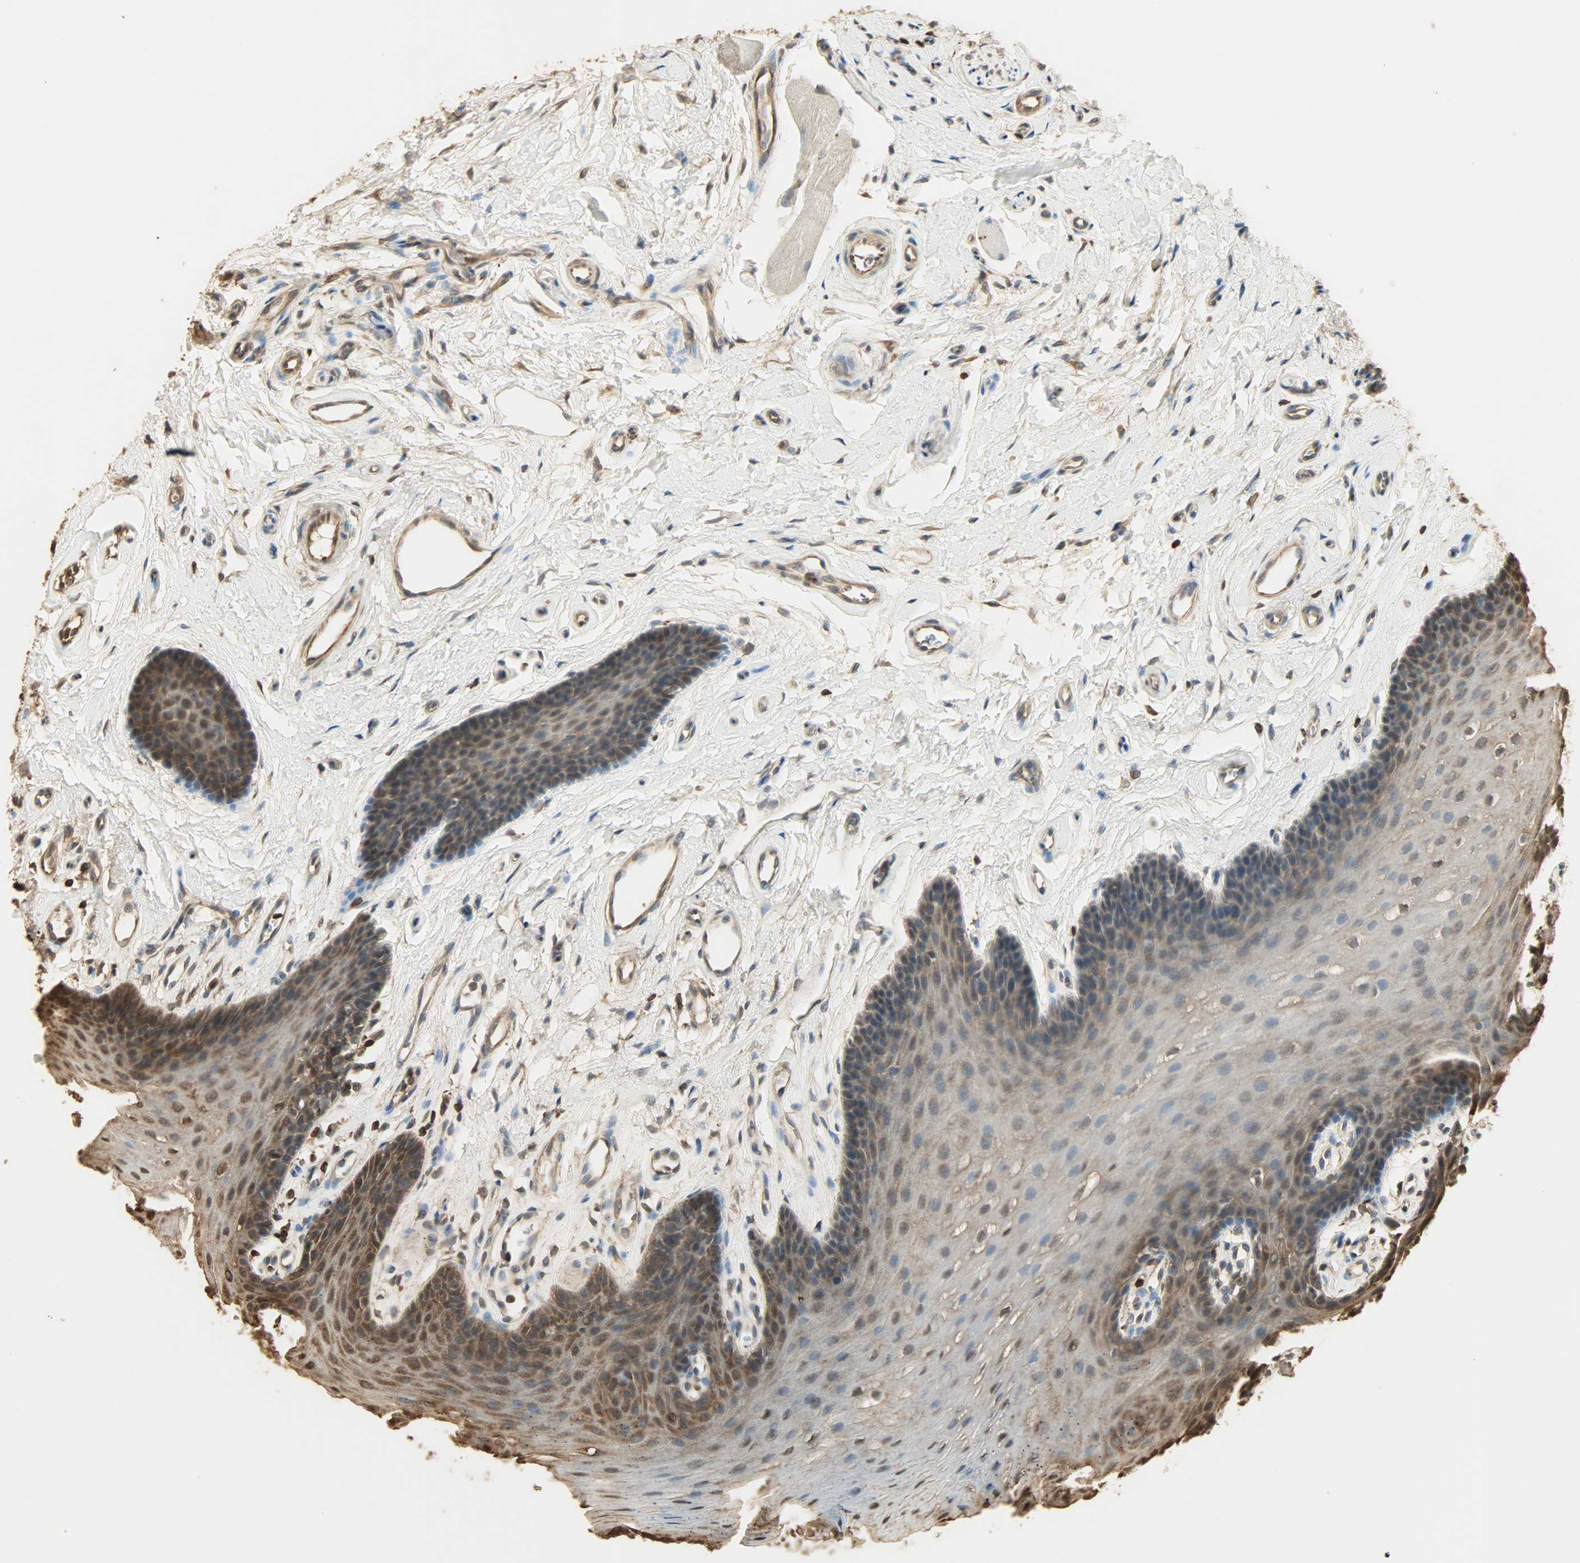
{"staining": {"intensity": "moderate", "quantity": ">75%", "location": "cytoplasmic/membranous,nuclear"}, "tissue": "oral mucosa", "cell_type": "Squamous epithelial cells", "image_type": "normal", "snomed": [{"axis": "morphology", "description": "Normal tissue, NOS"}, {"axis": "topography", "description": "Oral tissue"}], "caption": "Brown immunohistochemical staining in unremarkable human oral mucosa shows moderate cytoplasmic/membranous,nuclear staining in approximately >75% of squamous epithelial cells. The staining is performed using DAB (3,3'-diaminobenzidine) brown chromogen to label protein expression. The nuclei are counter-stained blue using hematoxylin.", "gene": "YWHAZ", "patient": {"sex": "male", "age": 62}}